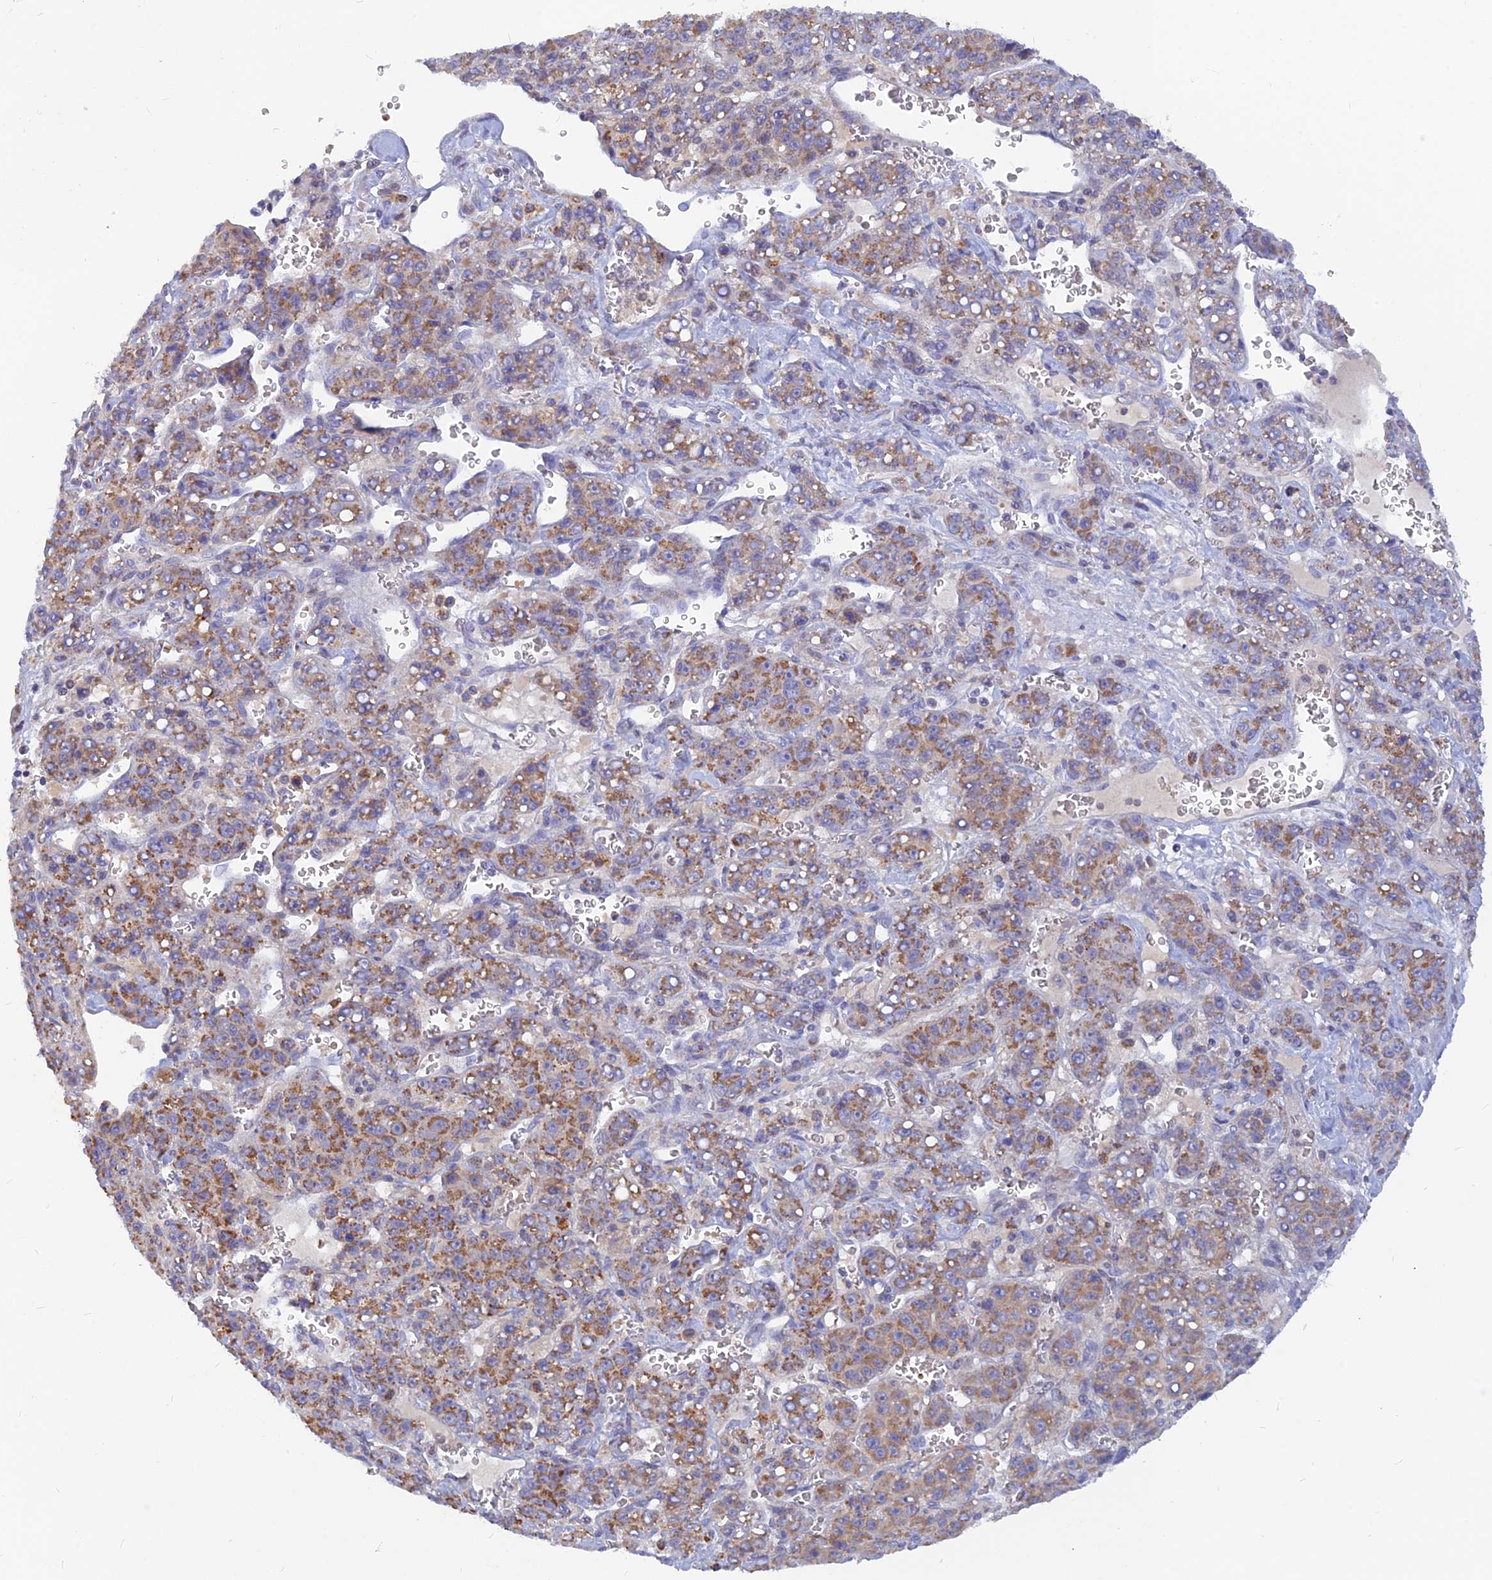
{"staining": {"intensity": "moderate", "quantity": ">75%", "location": "cytoplasmic/membranous"}, "tissue": "liver cancer", "cell_type": "Tumor cells", "image_type": "cancer", "snomed": [{"axis": "morphology", "description": "Carcinoma, Hepatocellular, NOS"}, {"axis": "topography", "description": "Liver"}], "caption": "This micrograph reveals immunohistochemistry (IHC) staining of human liver cancer, with medium moderate cytoplasmic/membranous positivity in about >75% of tumor cells.", "gene": "CACNA1B", "patient": {"sex": "female", "age": 53}}